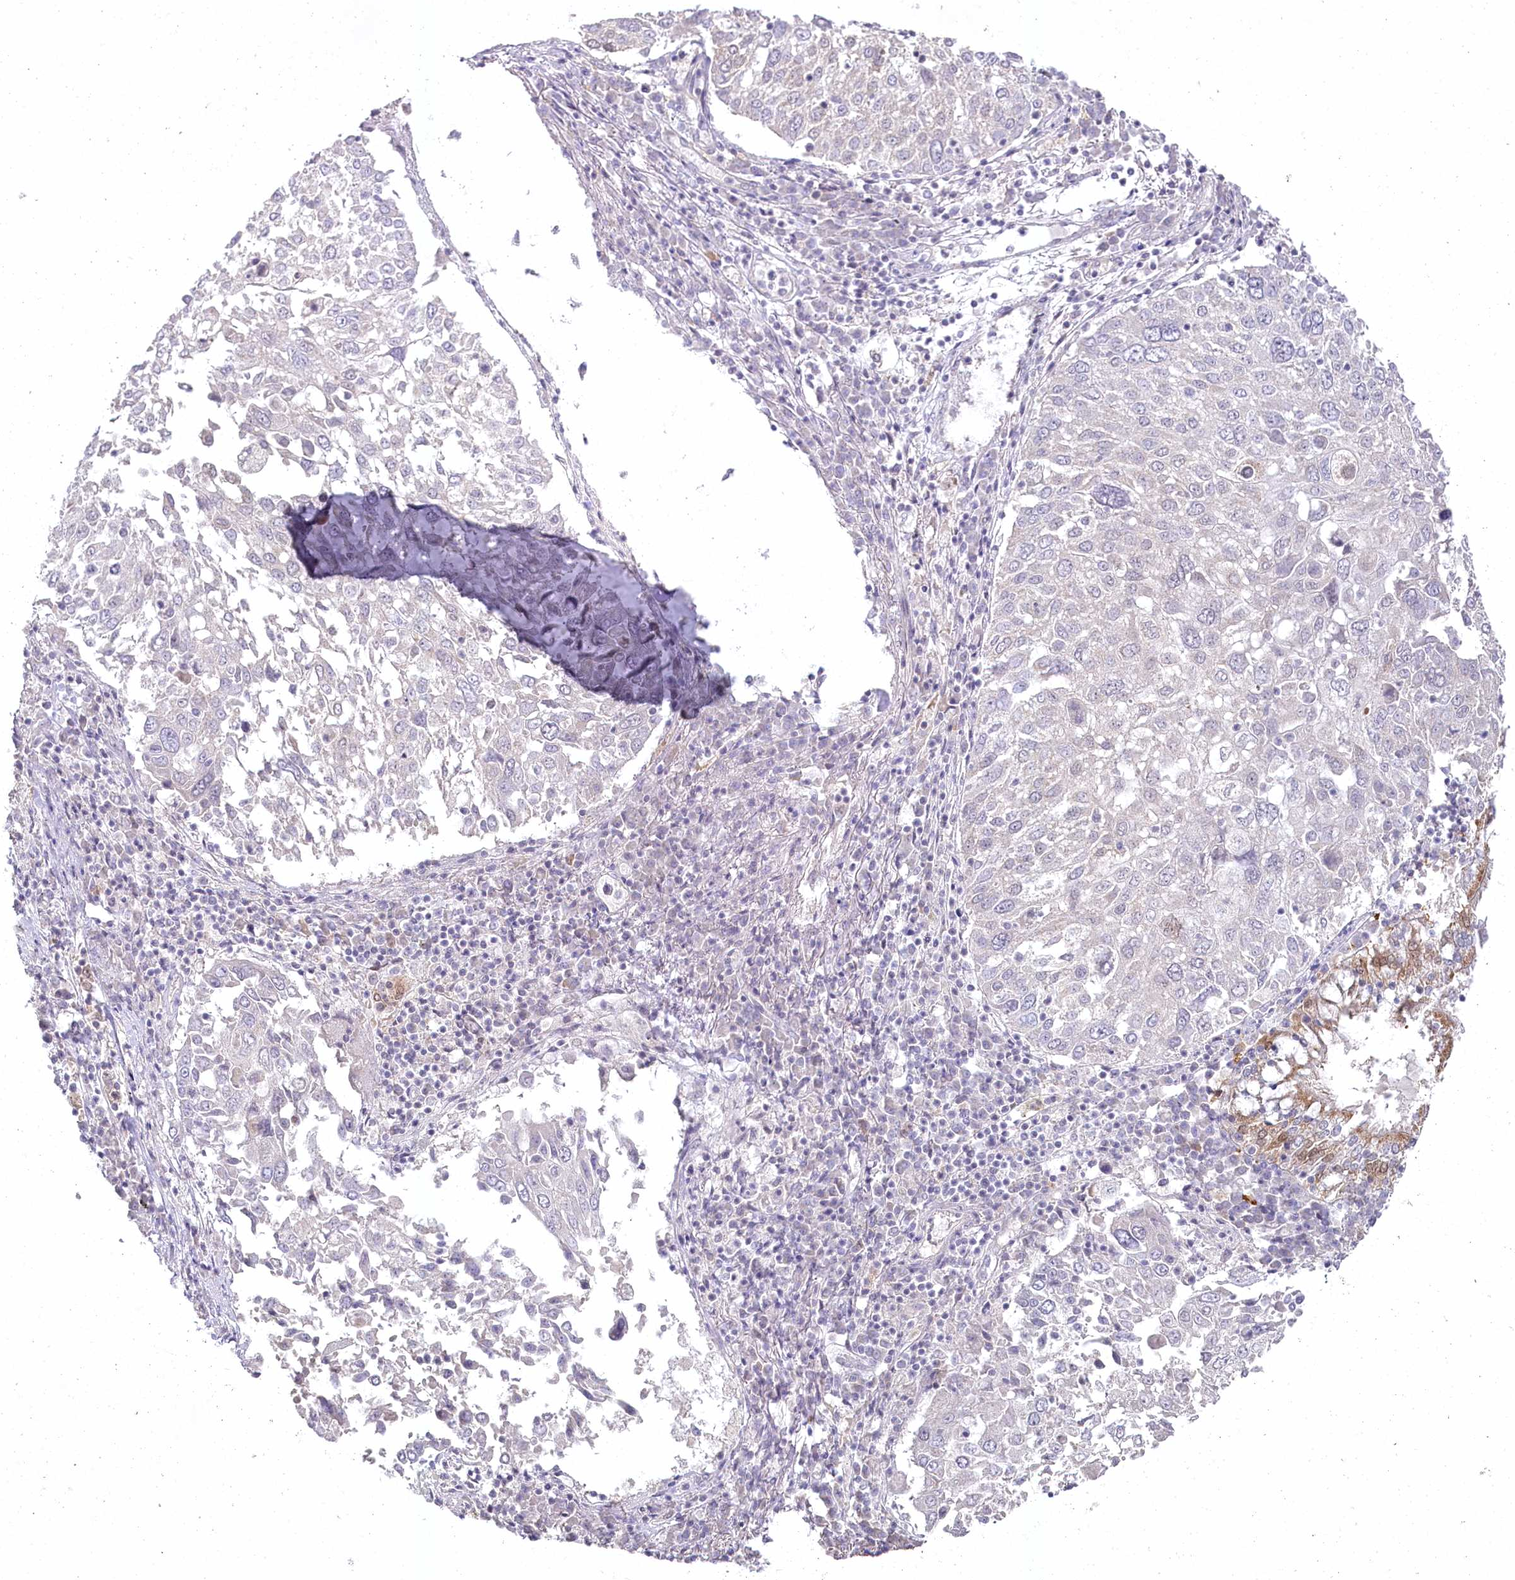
{"staining": {"intensity": "negative", "quantity": "none", "location": "none"}, "tissue": "lung cancer", "cell_type": "Tumor cells", "image_type": "cancer", "snomed": [{"axis": "morphology", "description": "Squamous cell carcinoma, NOS"}, {"axis": "topography", "description": "Lung"}], "caption": "Protein analysis of lung cancer reveals no significant positivity in tumor cells.", "gene": "AAMDC", "patient": {"sex": "male", "age": 65}}